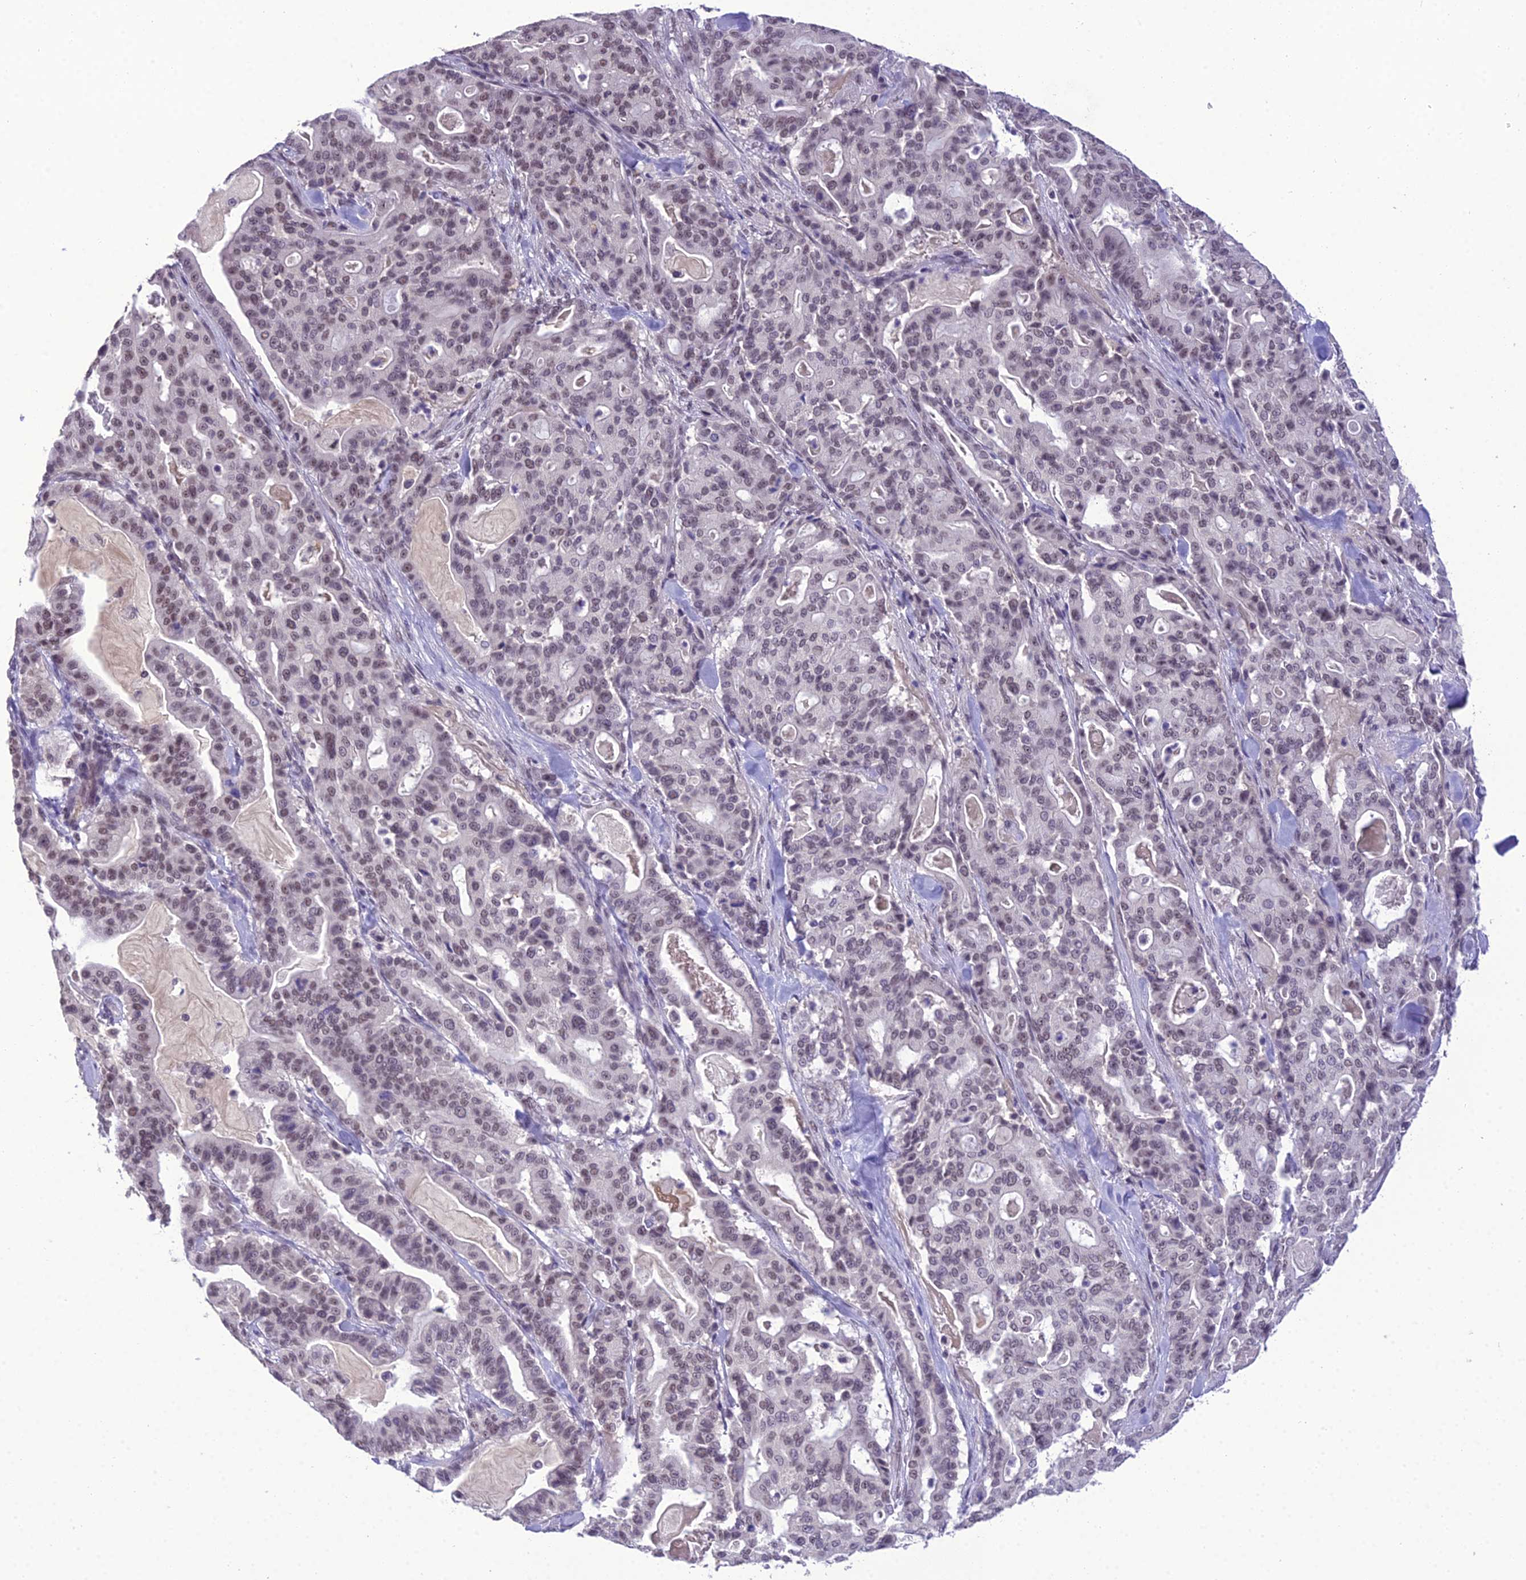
{"staining": {"intensity": "weak", "quantity": "<25%", "location": "nuclear"}, "tissue": "pancreatic cancer", "cell_type": "Tumor cells", "image_type": "cancer", "snomed": [{"axis": "morphology", "description": "Adenocarcinoma, NOS"}, {"axis": "topography", "description": "Pancreas"}], "caption": "High power microscopy micrograph of an IHC histopathology image of pancreatic cancer, revealing no significant staining in tumor cells.", "gene": "SH3RF3", "patient": {"sex": "male", "age": 63}}